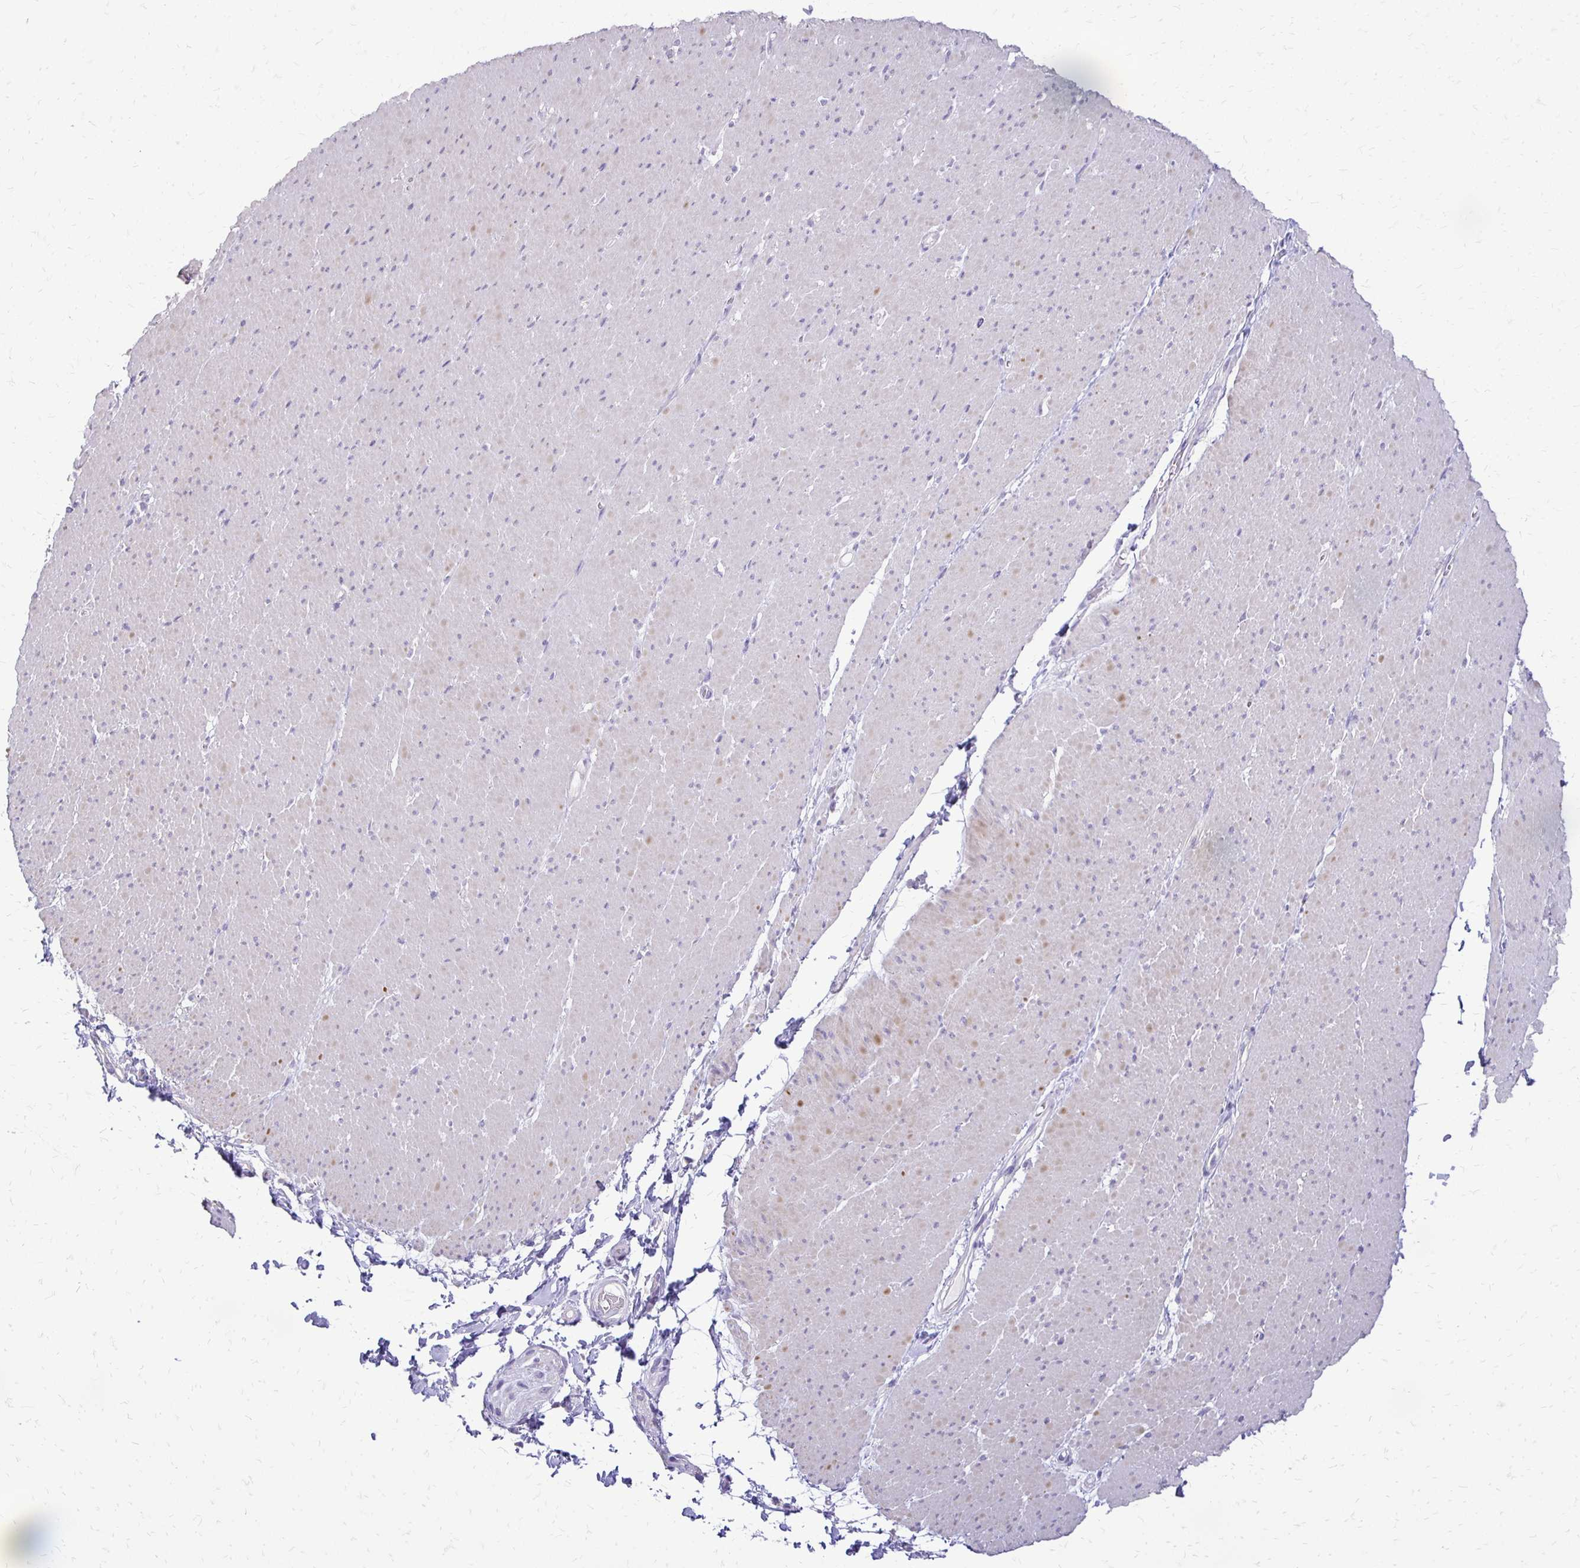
{"staining": {"intensity": "moderate", "quantity": "<25%", "location": "cytoplasmic/membranous"}, "tissue": "smooth muscle", "cell_type": "Smooth muscle cells", "image_type": "normal", "snomed": [{"axis": "morphology", "description": "Normal tissue, NOS"}, {"axis": "topography", "description": "Smooth muscle"}, {"axis": "topography", "description": "Rectum"}], "caption": "Brown immunohistochemical staining in unremarkable human smooth muscle demonstrates moderate cytoplasmic/membranous staining in approximately <25% of smooth muscle cells. The staining was performed using DAB, with brown indicating positive protein expression. Nuclei are stained blue with hematoxylin.", "gene": "ALPG", "patient": {"sex": "male", "age": 53}}